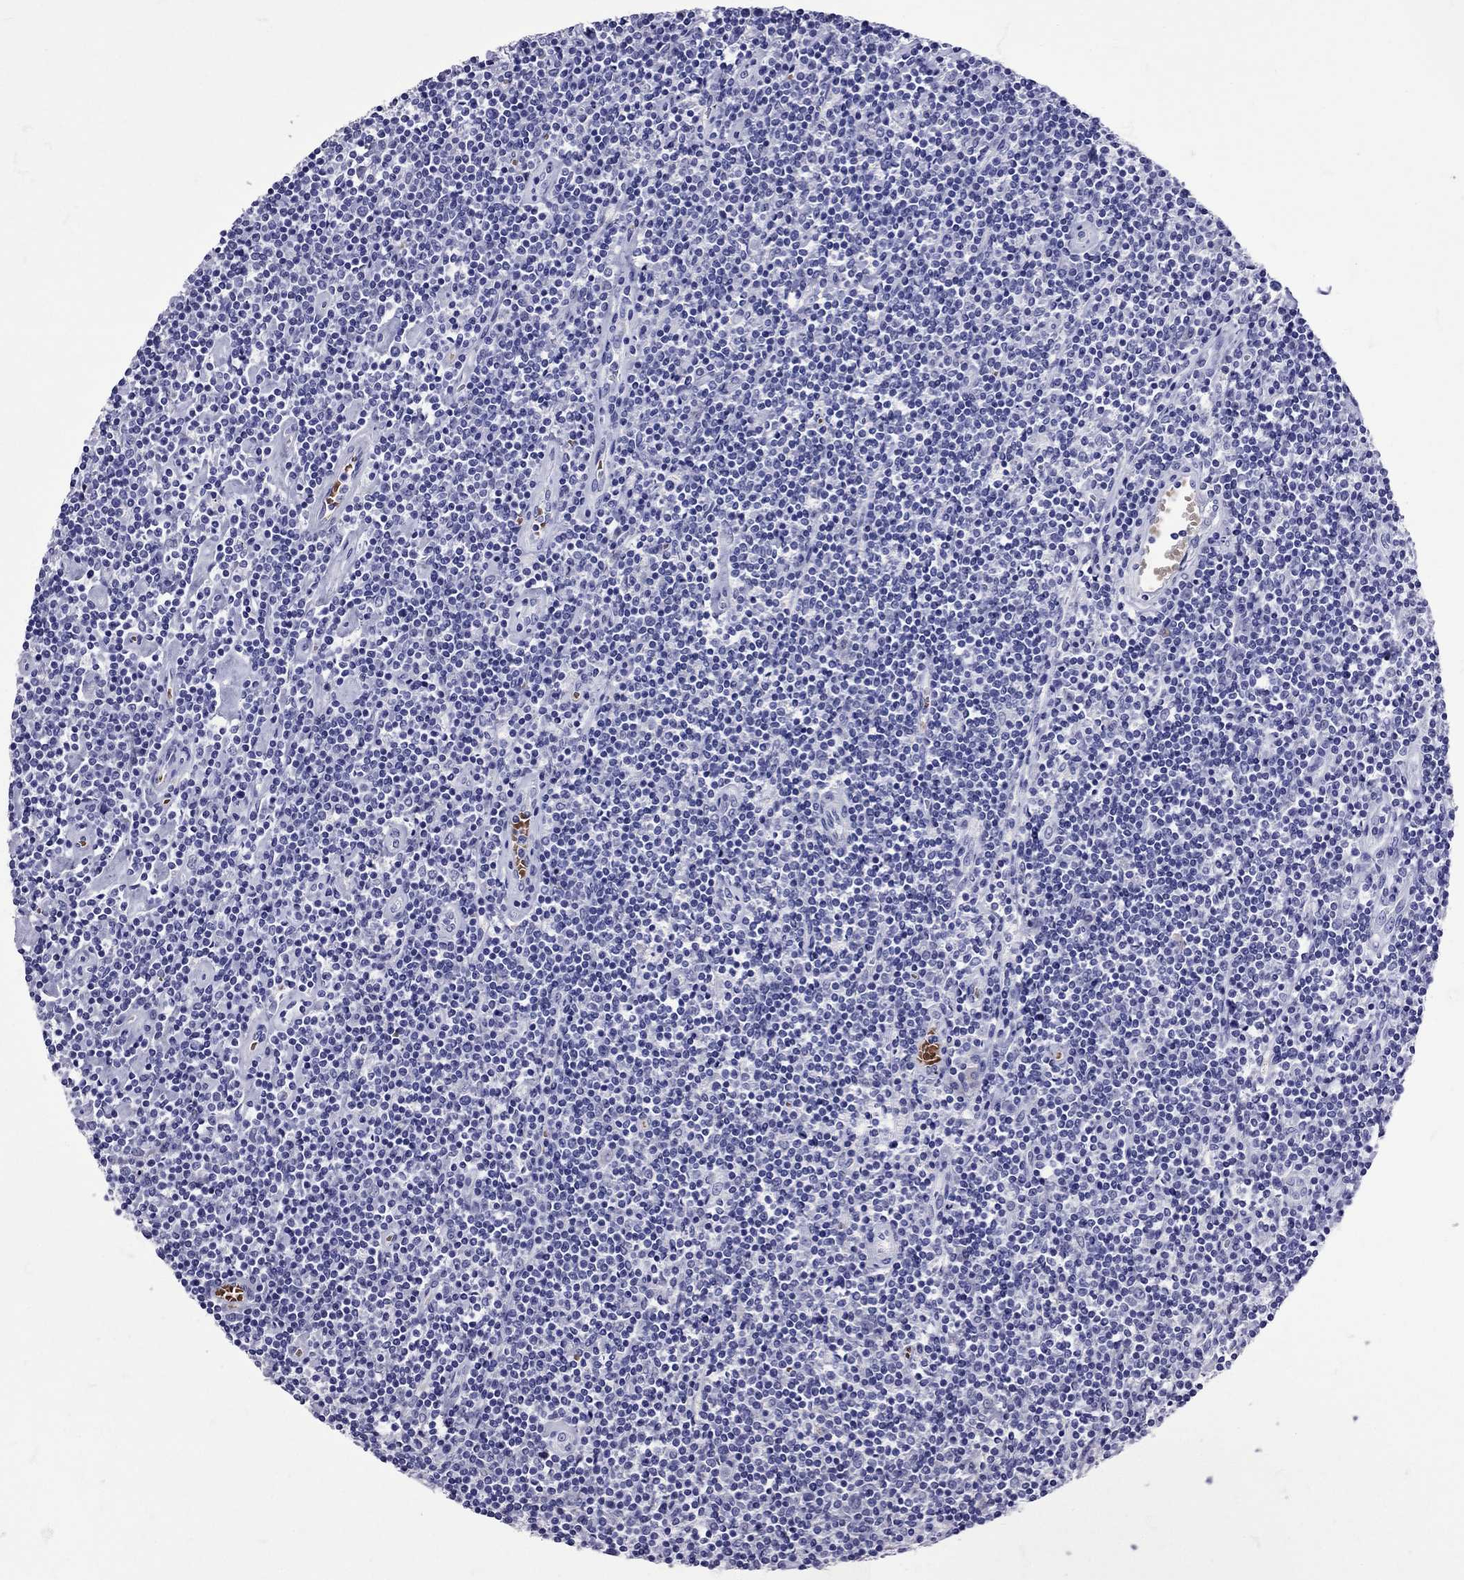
{"staining": {"intensity": "negative", "quantity": "none", "location": "none"}, "tissue": "lymphoma", "cell_type": "Tumor cells", "image_type": "cancer", "snomed": [{"axis": "morphology", "description": "Hodgkin's disease, NOS"}, {"axis": "topography", "description": "Lymph node"}], "caption": "High magnification brightfield microscopy of lymphoma stained with DAB (brown) and counterstained with hematoxylin (blue): tumor cells show no significant positivity. (DAB (3,3'-diaminobenzidine) immunohistochemistry (IHC), high magnification).", "gene": "TBR1", "patient": {"sex": "male", "age": 40}}